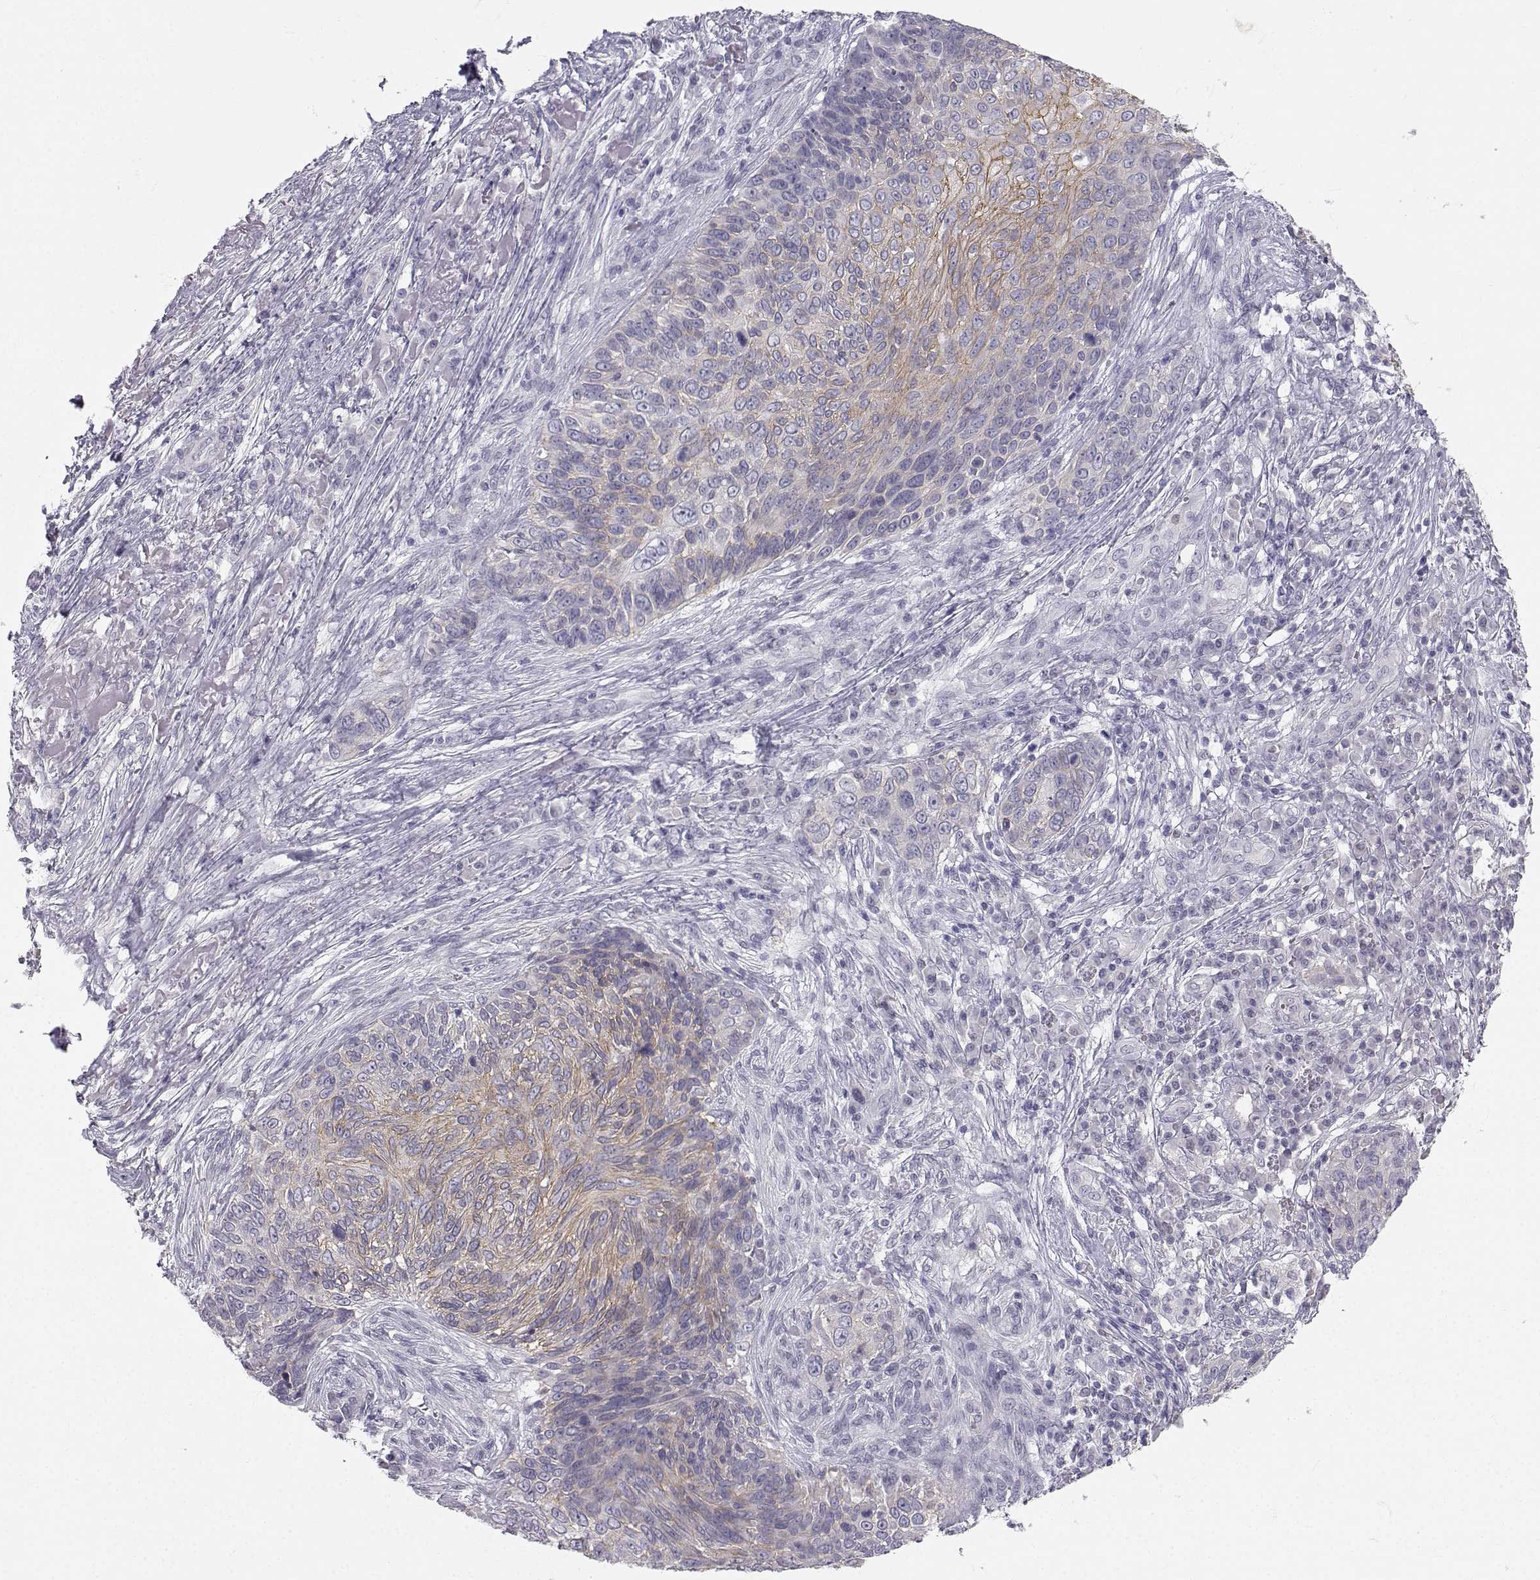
{"staining": {"intensity": "weak", "quantity": "<25%", "location": "cytoplasmic/membranous"}, "tissue": "skin cancer", "cell_type": "Tumor cells", "image_type": "cancer", "snomed": [{"axis": "morphology", "description": "Squamous cell carcinoma, NOS"}, {"axis": "topography", "description": "Skin"}], "caption": "This micrograph is of squamous cell carcinoma (skin) stained with immunohistochemistry (IHC) to label a protein in brown with the nuclei are counter-stained blue. There is no positivity in tumor cells.", "gene": "ZNF185", "patient": {"sex": "male", "age": 92}}